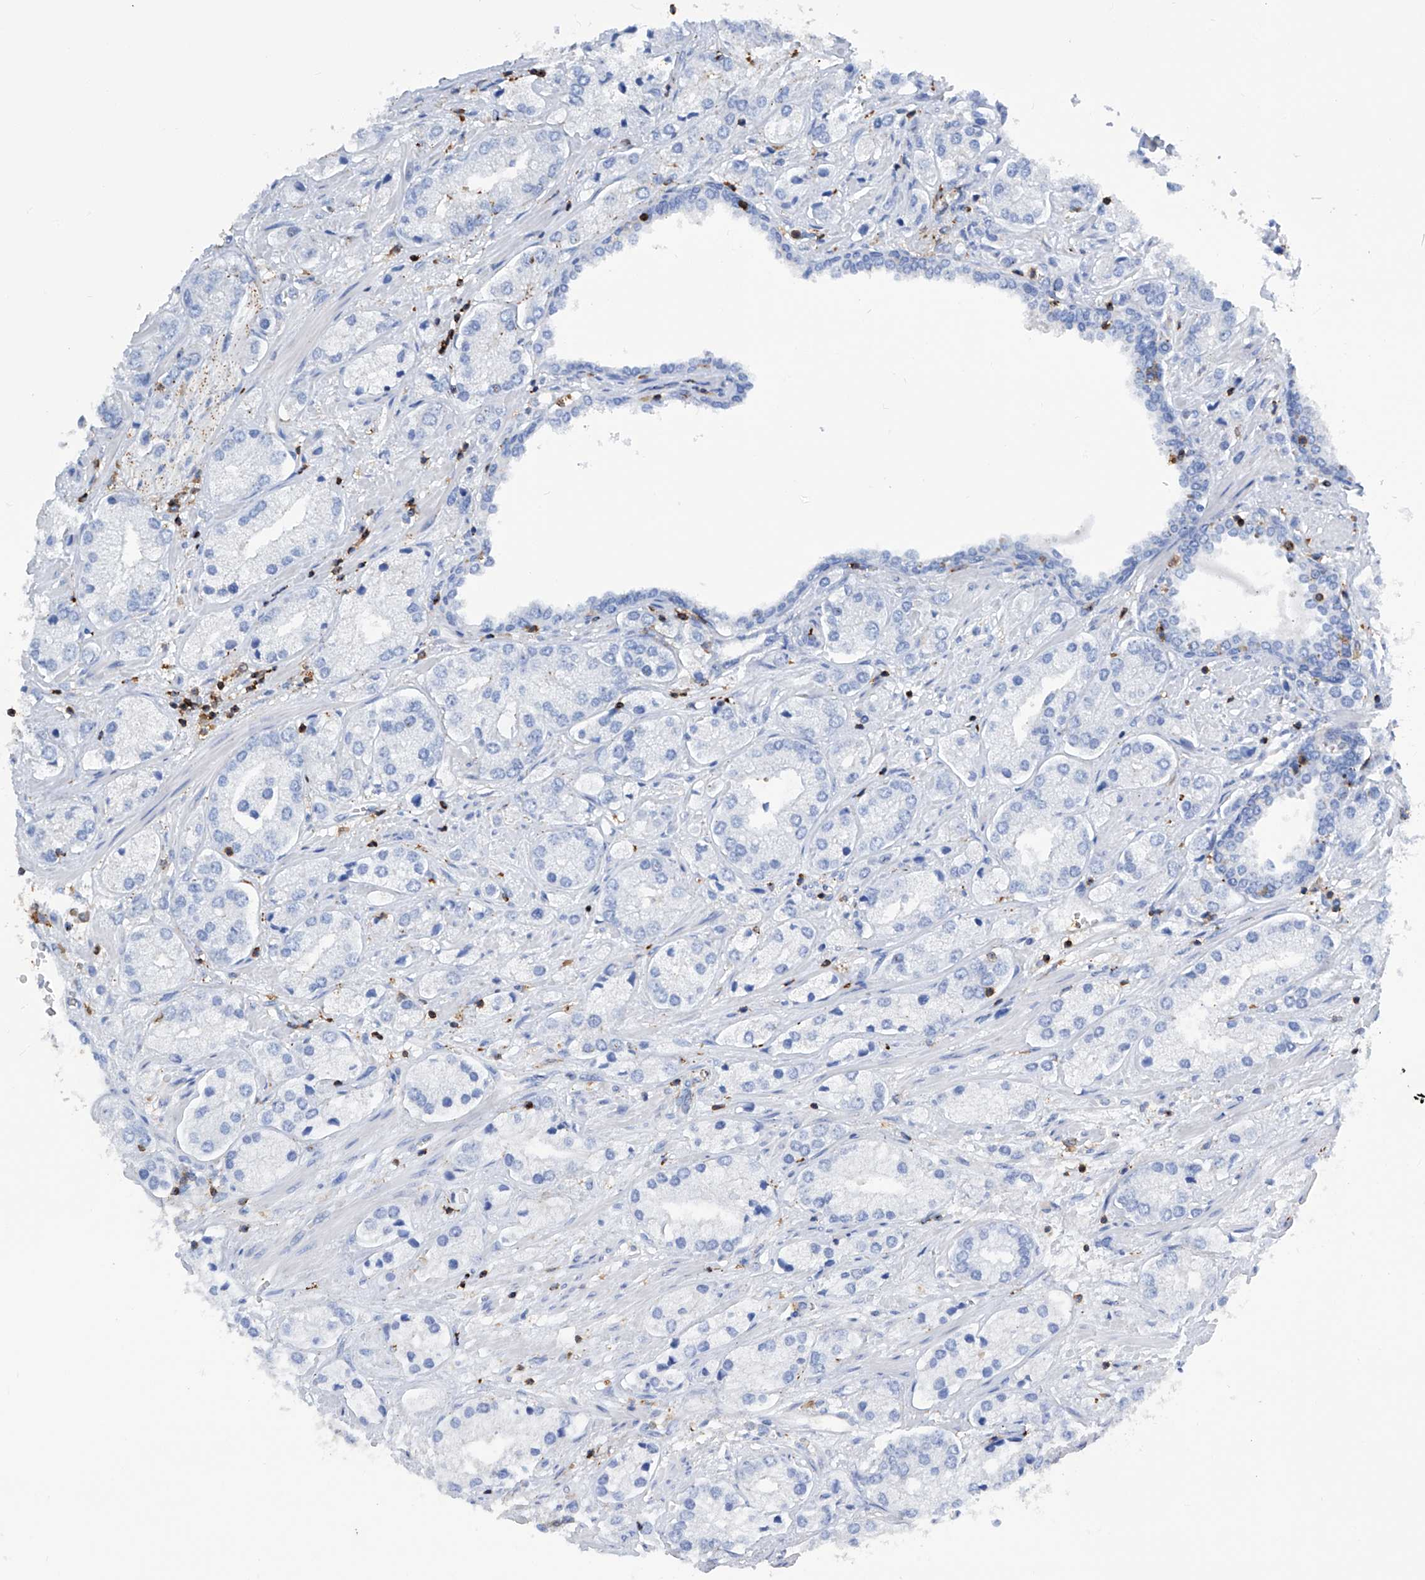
{"staining": {"intensity": "negative", "quantity": "none", "location": "none"}, "tissue": "prostate cancer", "cell_type": "Tumor cells", "image_type": "cancer", "snomed": [{"axis": "morphology", "description": "Adenocarcinoma, High grade"}, {"axis": "topography", "description": "Prostate"}], "caption": "There is no significant expression in tumor cells of high-grade adenocarcinoma (prostate). (DAB (3,3'-diaminobenzidine) immunohistochemistry (IHC) visualized using brightfield microscopy, high magnification).", "gene": "ZNF484", "patient": {"sex": "male", "age": 66}}